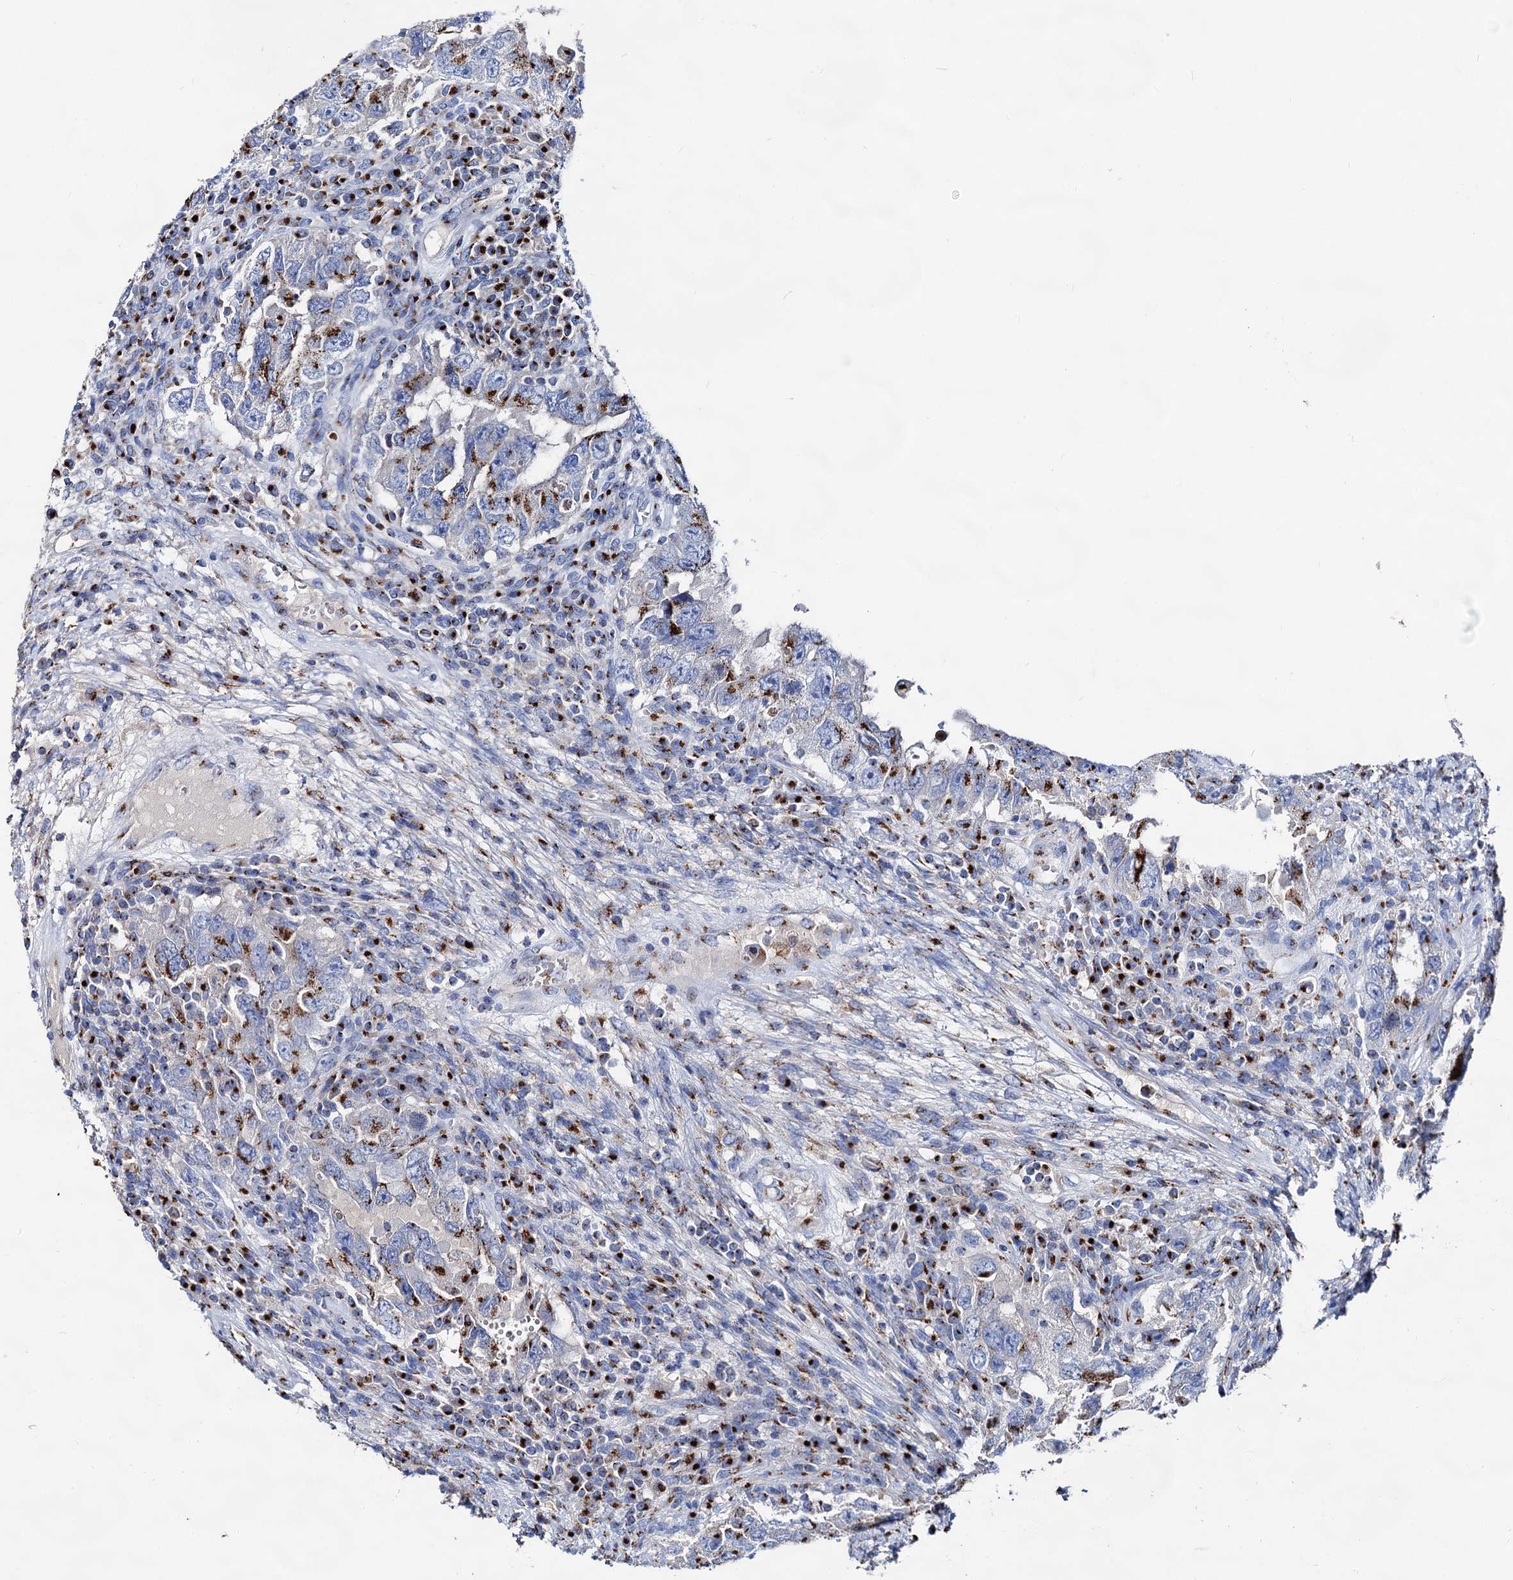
{"staining": {"intensity": "strong", "quantity": "25%-75%", "location": "cytoplasmic/membranous"}, "tissue": "testis cancer", "cell_type": "Tumor cells", "image_type": "cancer", "snomed": [{"axis": "morphology", "description": "Carcinoma, Embryonal, NOS"}, {"axis": "topography", "description": "Testis"}], "caption": "Embryonal carcinoma (testis) was stained to show a protein in brown. There is high levels of strong cytoplasmic/membranous expression in about 25%-75% of tumor cells.", "gene": "TM9SF3", "patient": {"sex": "male", "age": 26}}